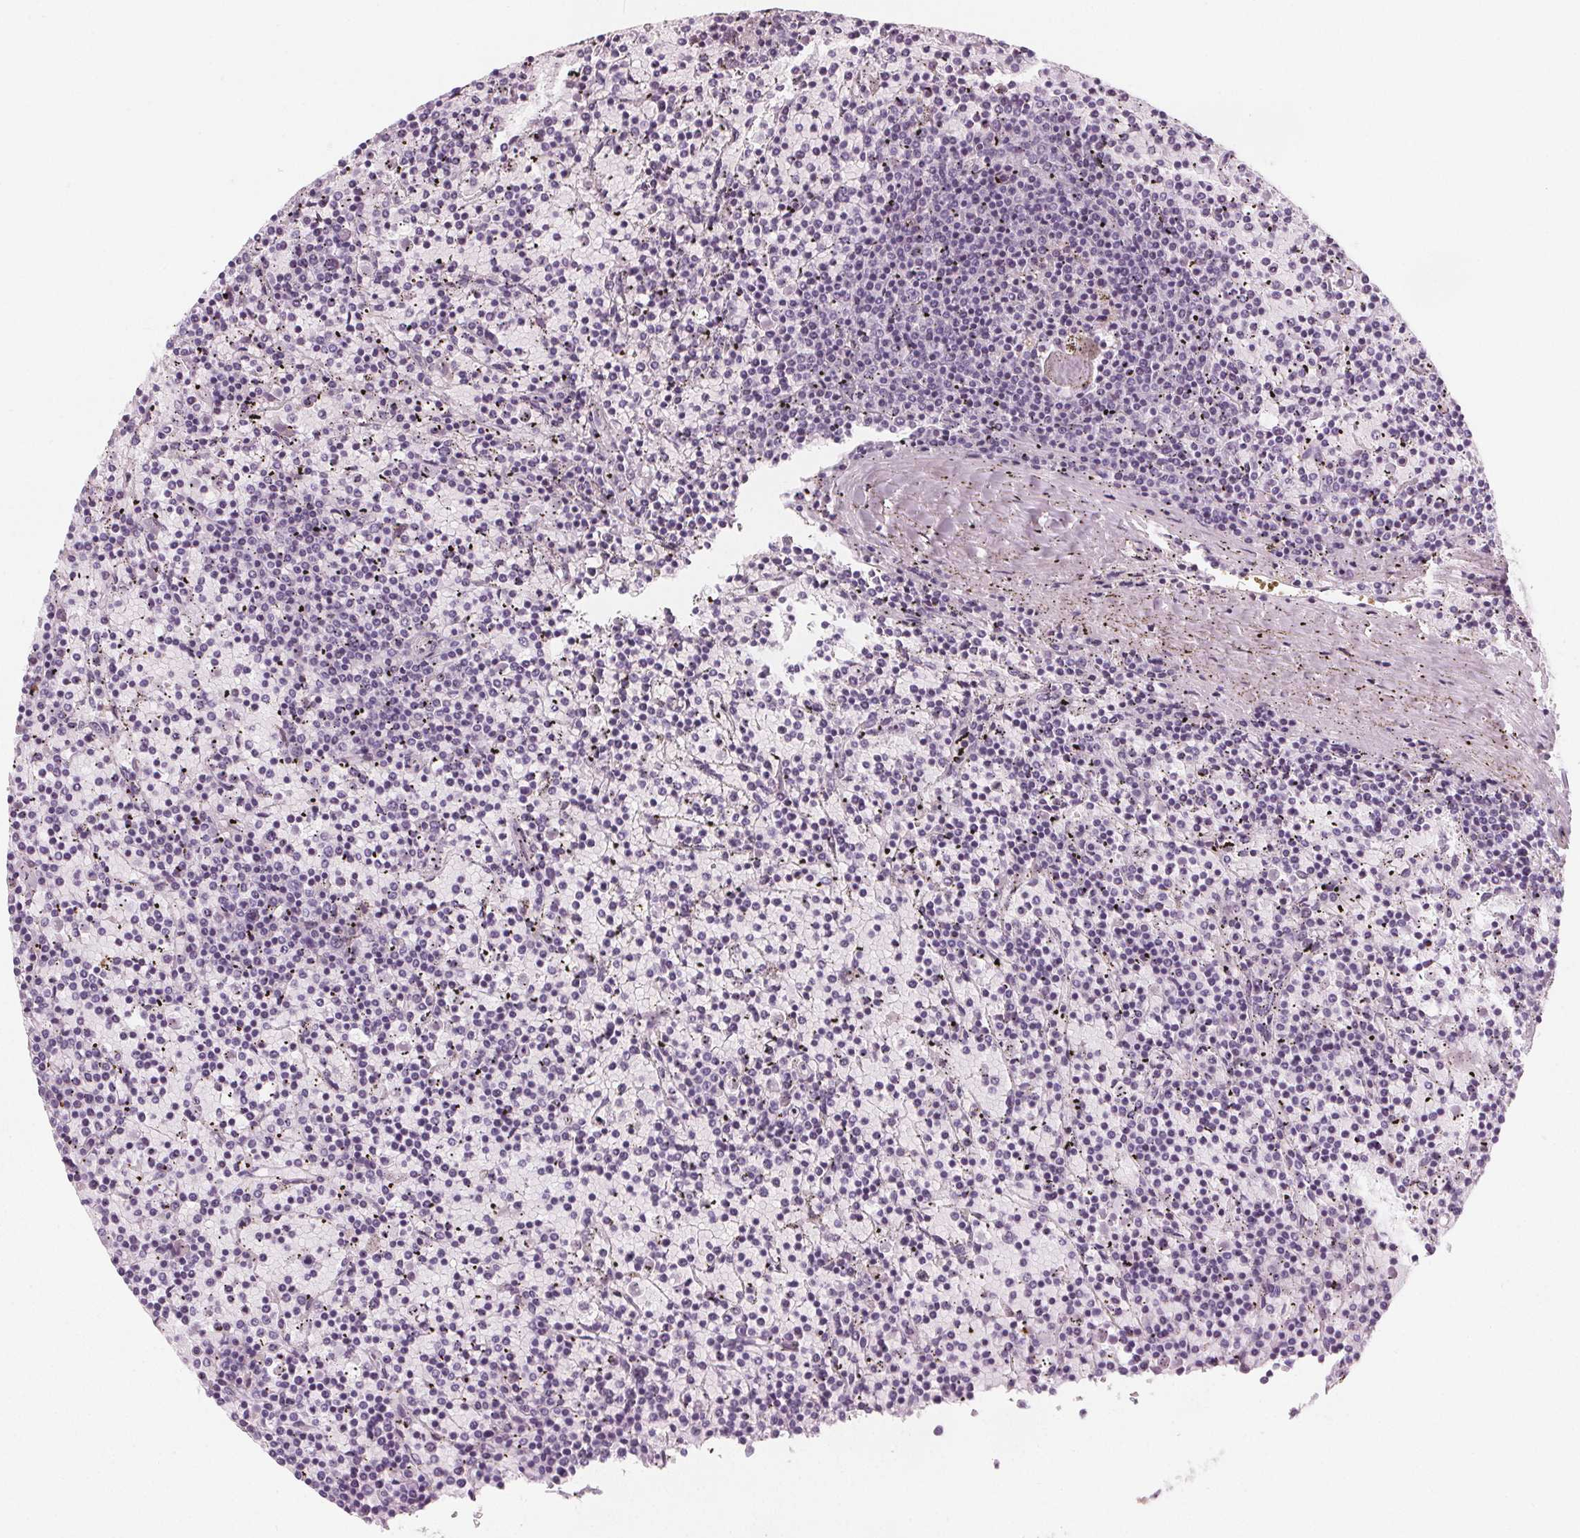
{"staining": {"intensity": "negative", "quantity": "none", "location": "none"}, "tissue": "lymphoma", "cell_type": "Tumor cells", "image_type": "cancer", "snomed": [{"axis": "morphology", "description": "Malignant lymphoma, non-Hodgkin's type, Low grade"}, {"axis": "topography", "description": "Spleen"}], "caption": "A high-resolution image shows IHC staining of malignant lymphoma, non-Hodgkin's type (low-grade), which shows no significant expression in tumor cells.", "gene": "SLC5A12", "patient": {"sex": "female", "age": 77}}